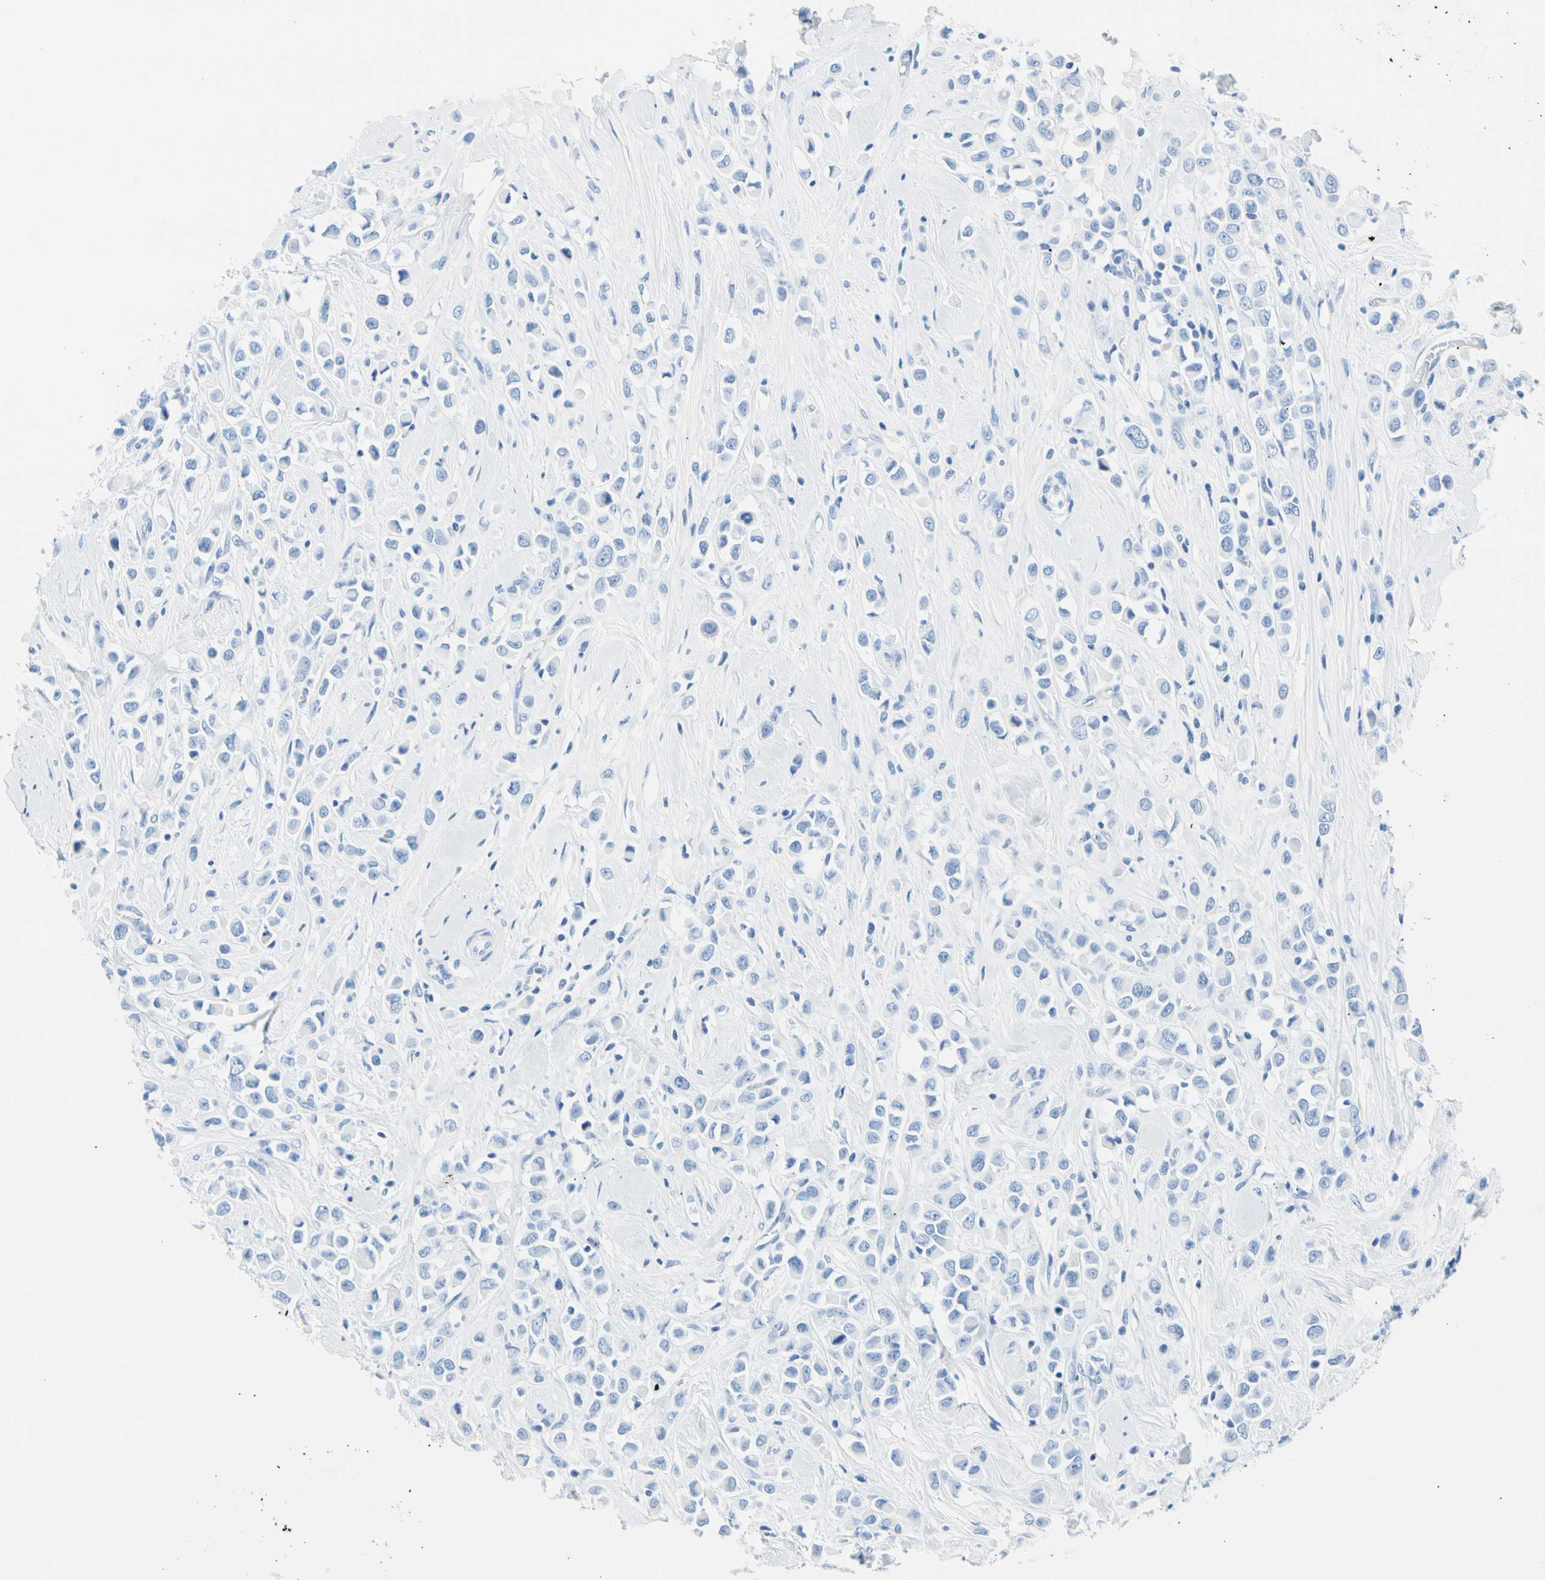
{"staining": {"intensity": "negative", "quantity": "none", "location": "none"}, "tissue": "breast cancer", "cell_type": "Tumor cells", "image_type": "cancer", "snomed": [{"axis": "morphology", "description": "Duct carcinoma"}, {"axis": "topography", "description": "Breast"}], "caption": "Breast infiltrating ductal carcinoma was stained to show a protein in brown. There is no significant staining in tumor cells.", "gene": "CEL", "patient": {"sex": "female", "age": 61}}